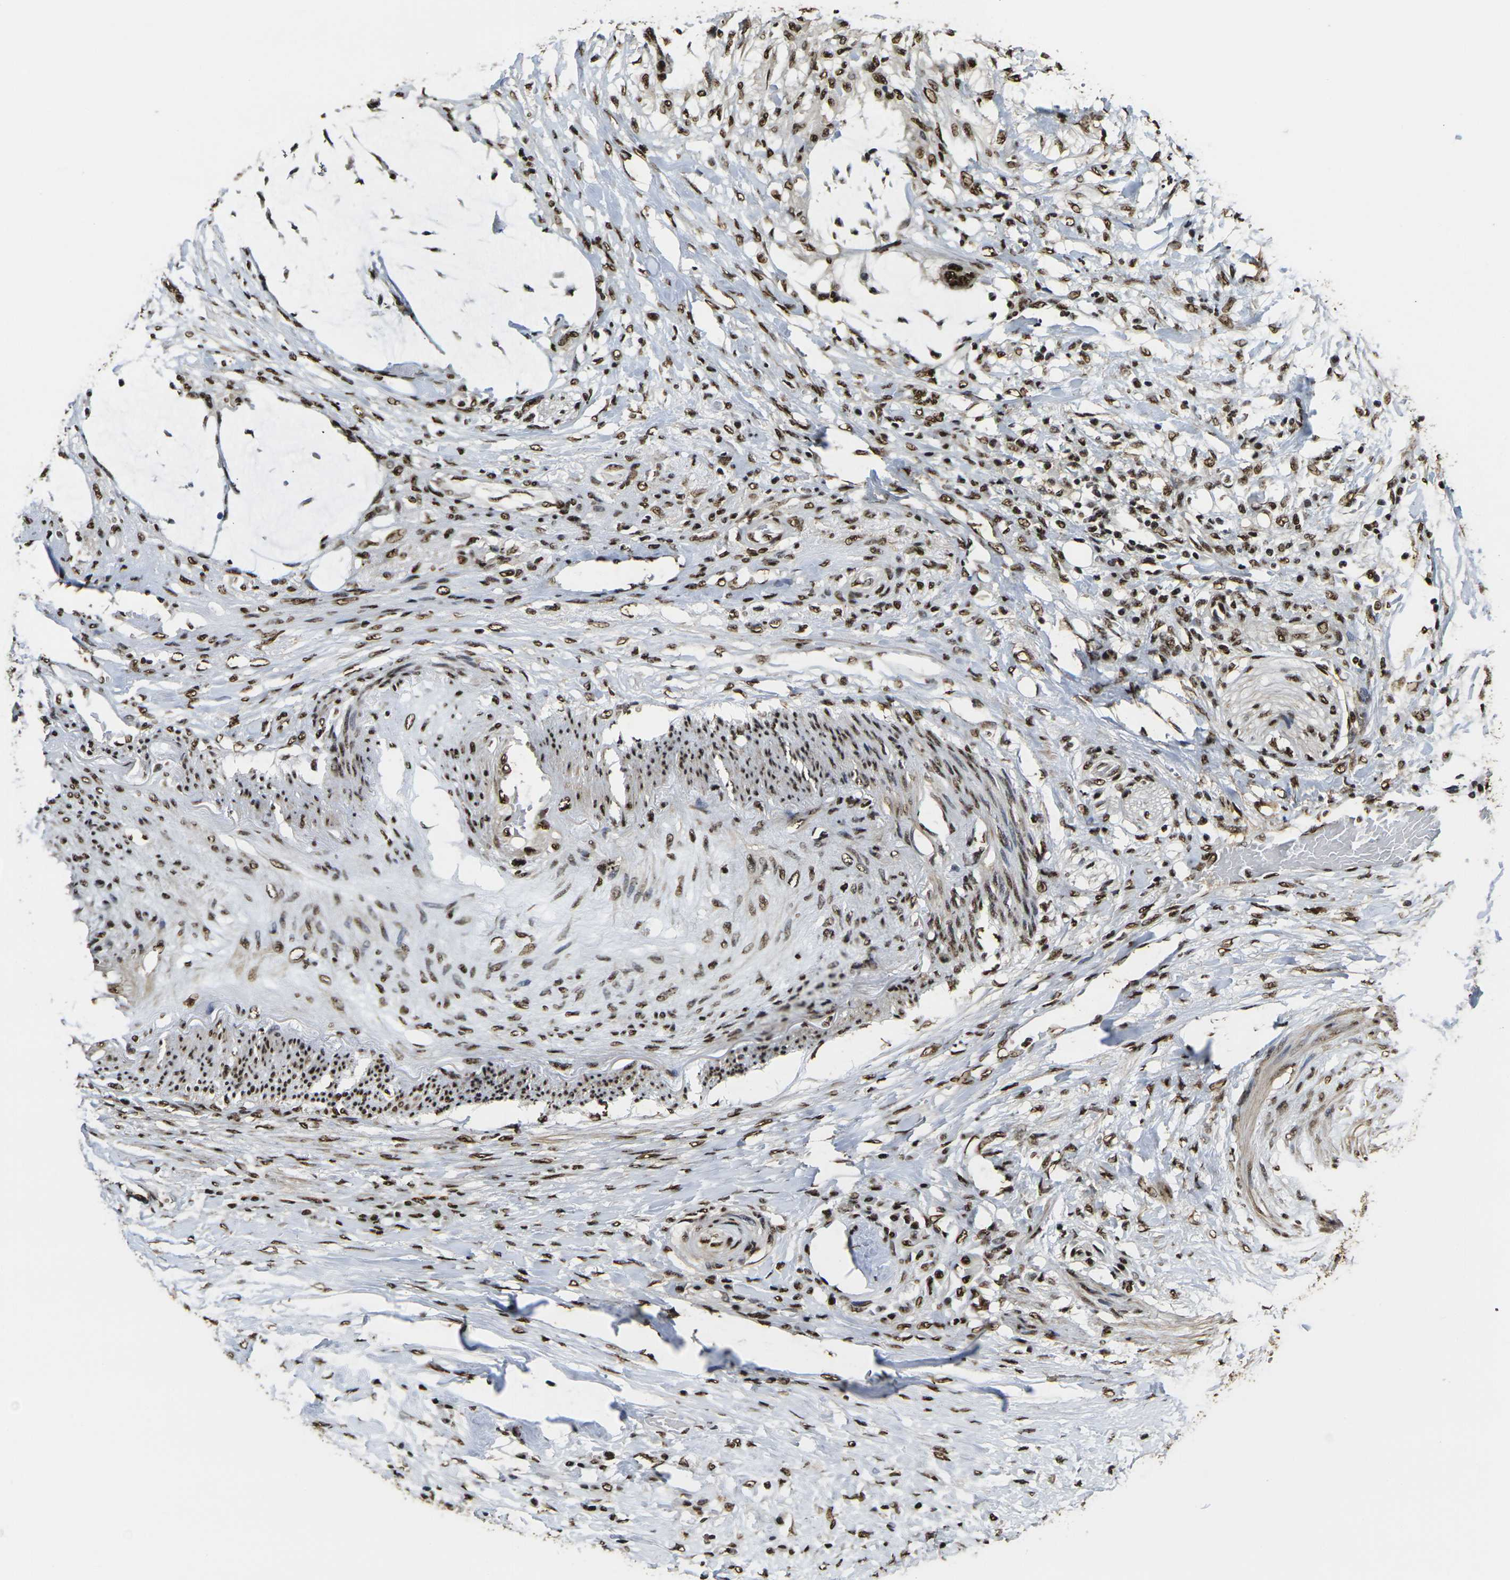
{"staining": {"intensity": "strong", "quantity": ">75%", "location": "nuclear"}, "tissue": "colorectal cancer", "cell_type": "Tumor cells", "image_type": "cancer", "snomed": [{"axis": "morphology", "description": "Adenocarcinoma, NOS"}, {"axis": "topography", "description": "Rectum"}], "caption": "Immunohistochemistry (DAB) staining of colorectal cancer (adenocarcinoma) exhibits strong nuclear protein positivity in about >75% of tumor cells.", "gene": "SMARCC1", "patient": {"sex": "female", "age": 77}}